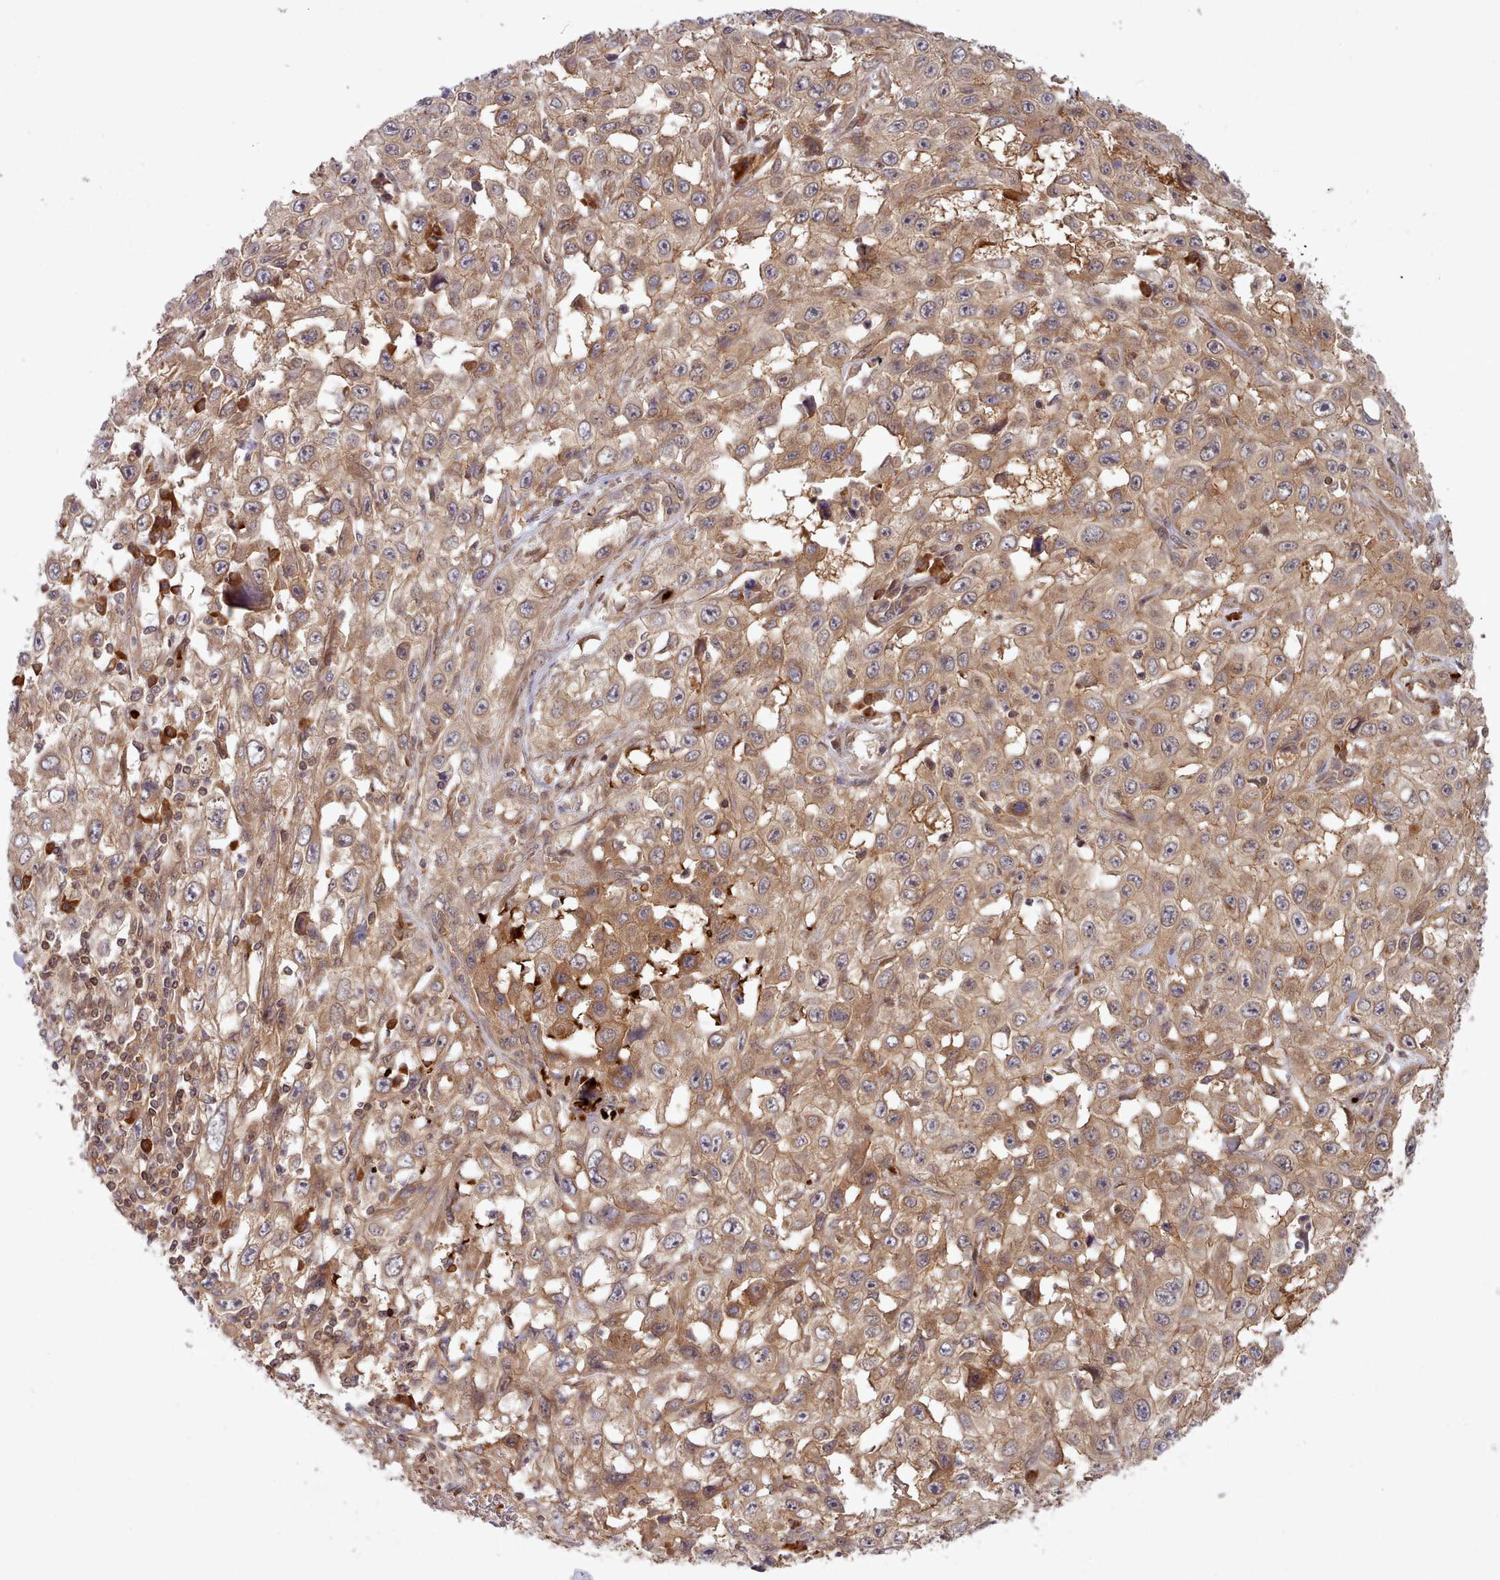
{"staining": {"intensity": "moderate", "quantity": ">75%", "location": "cytoplasmic/membranous"}, "tissue": "skin cancer", "cell_type": "Tumor cells", "image_type": "cancer", "snomed": [{"axis": "morphology", "description": "Squamous cell carcinoma, NOS"}, {"axis": "topography", "description": "Skin"}], "caption": "Protein expression analysis of human skin cancer (squamous cell carcinoma) reveals moderate cytoplasmic/membranous staining in approximately >75% of tumor cells.", "gene": "UBE2G1", "patient": {"sex": "male", "age": 82}}